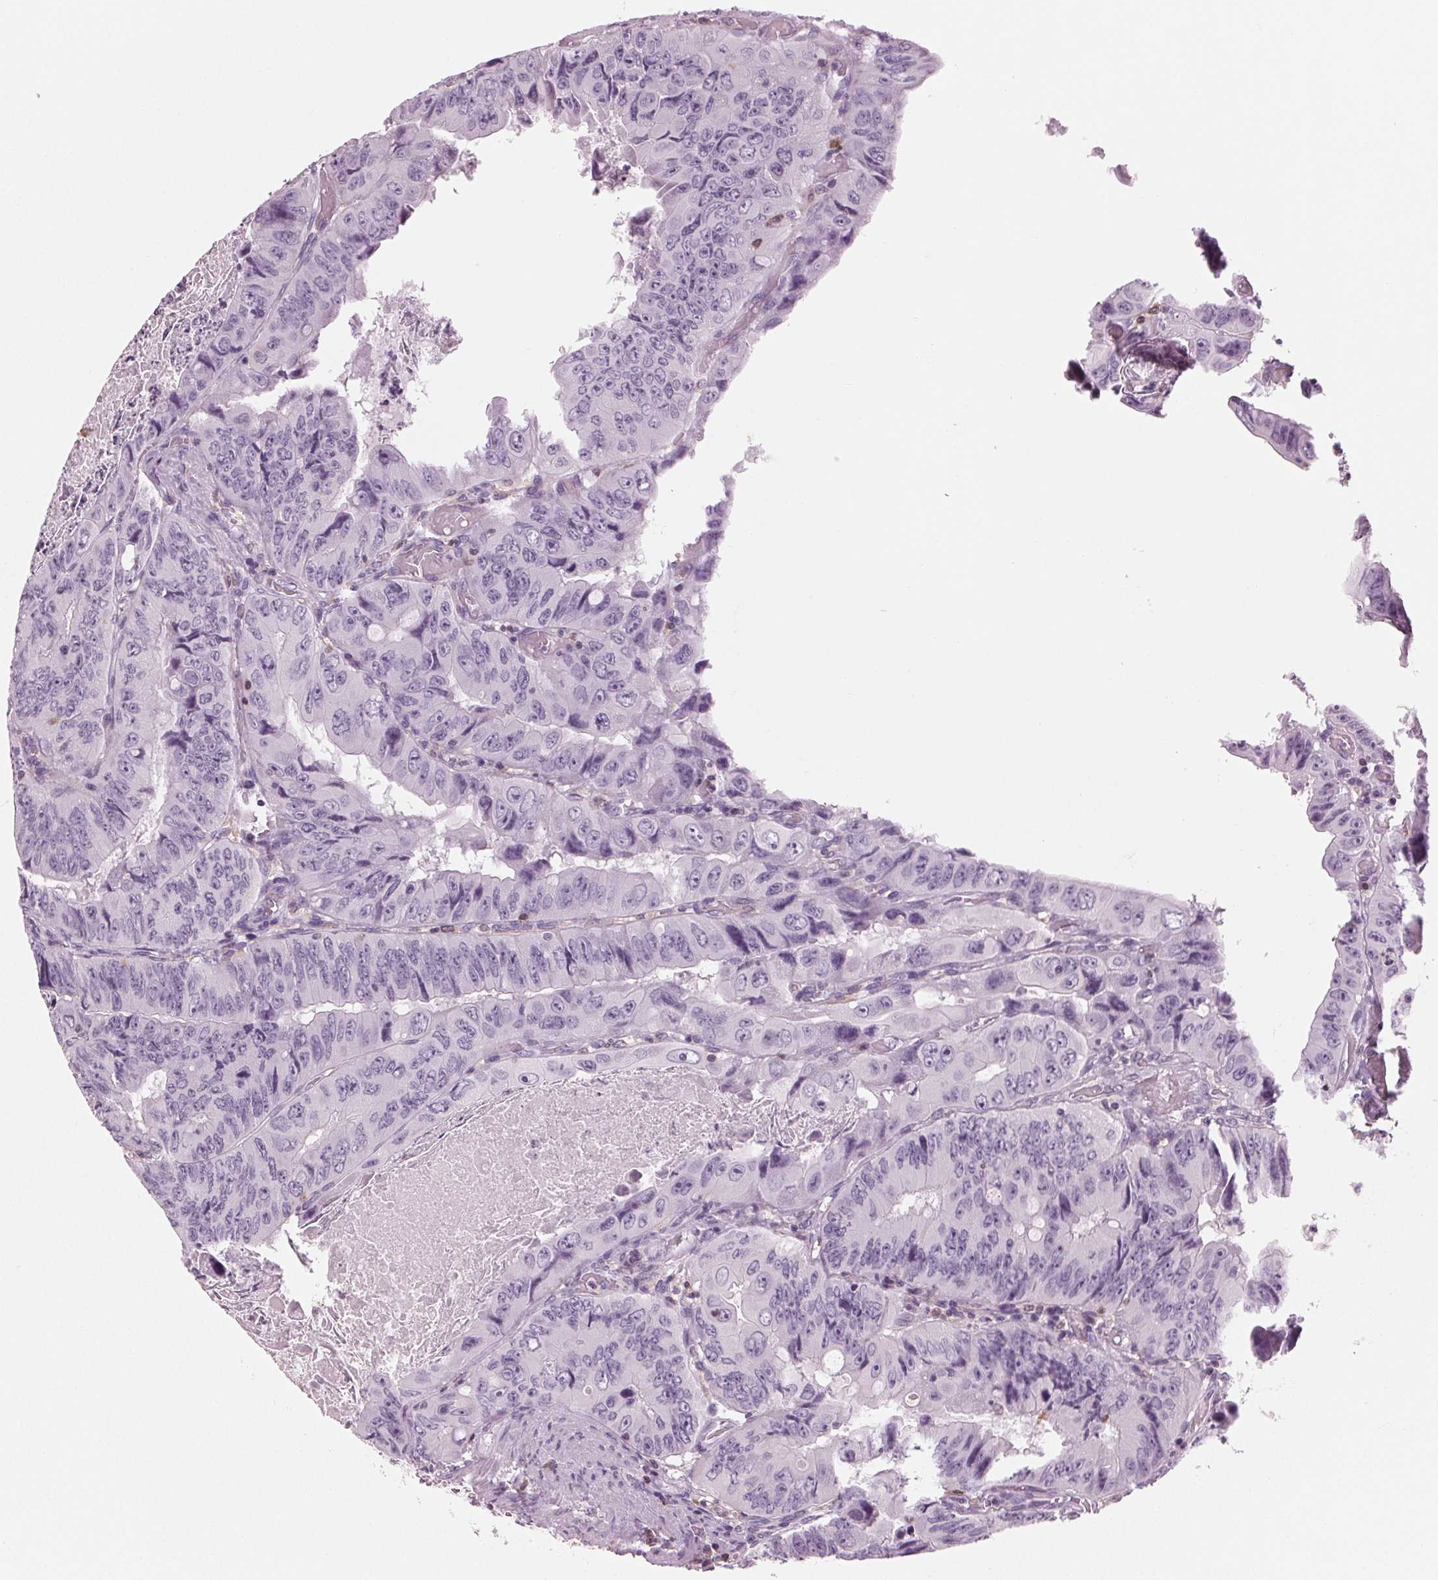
{"staining": {"intensity": "negative", "quantity": "none", "location": "none"}, "tissue": "colorectal cancer", "cell_type": "Tumor cells", "image_type": "cancer", "snomed": [{"axis": "morphology", "description": "Adenocarcinoma, NOS"}, {"axis": "topography", "description": "Colon"}], "caption": "Colorectal adenocarcinoma was stained to show a protein in brown. There is no significant positivity in tumor cells.", "gene": "BTLA", "patient": {"sex": "female", "age": 84}}